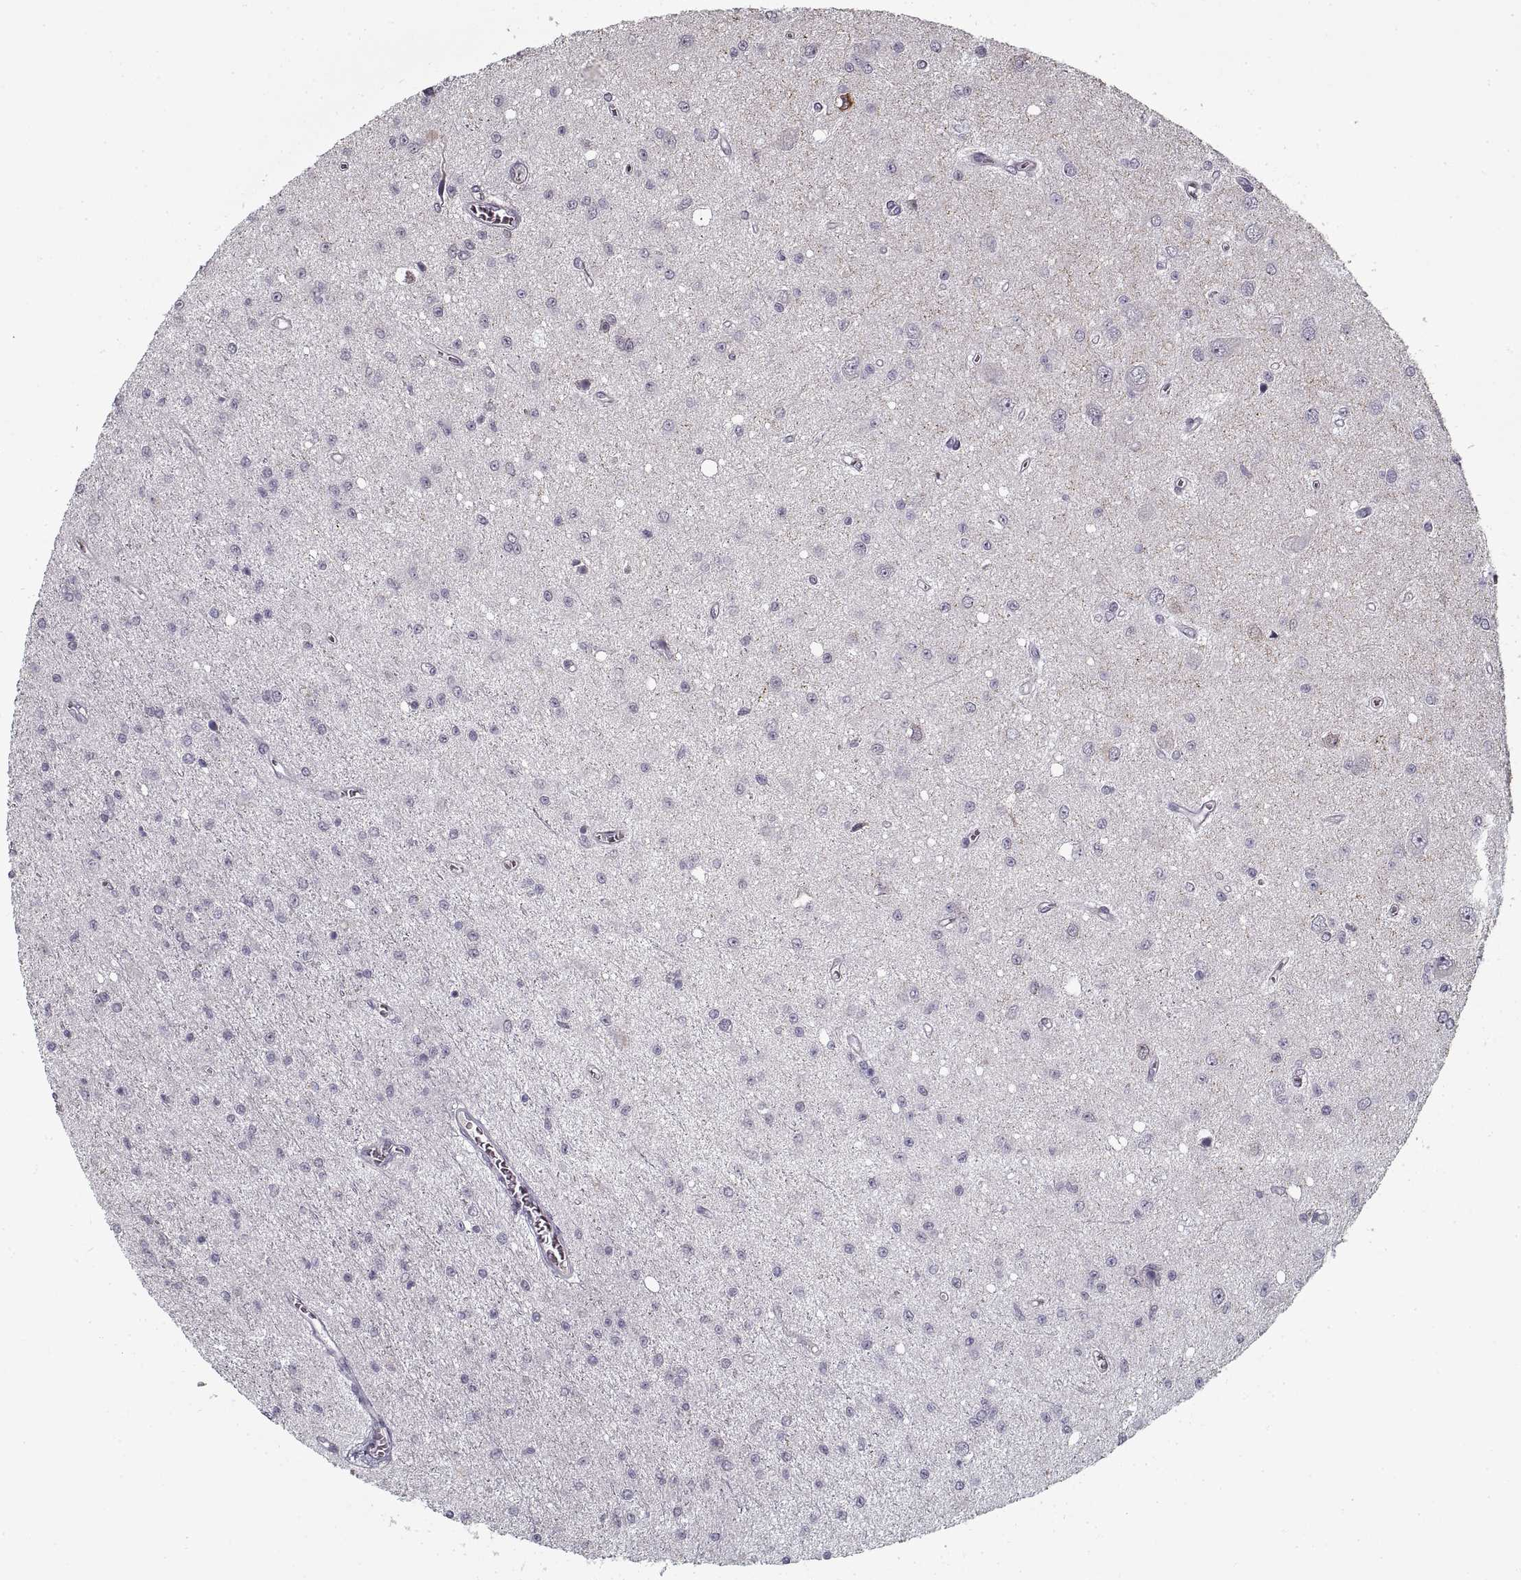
{"staining": {"intensity": "negative", "quantity": "none", "location": "none"}, "tissue": "glioma", "cell_type": "Tumor cells", "image_type": "cancer", "snomed": [{"axis": "morphology", "description": "Glioma, malignant, Low grade"}, {"axis": "topography", "description": "Brain"}], "caption": "Tumor cells are negative for brown protein staining in glioma. The staining is performed using DAB (3,3'-diaminobenzidine) brown chromogen with nuclei counter-stained in using hematoxylin.", "gene": "GAD2", "patient": {"sex": "female", "age": 45}}